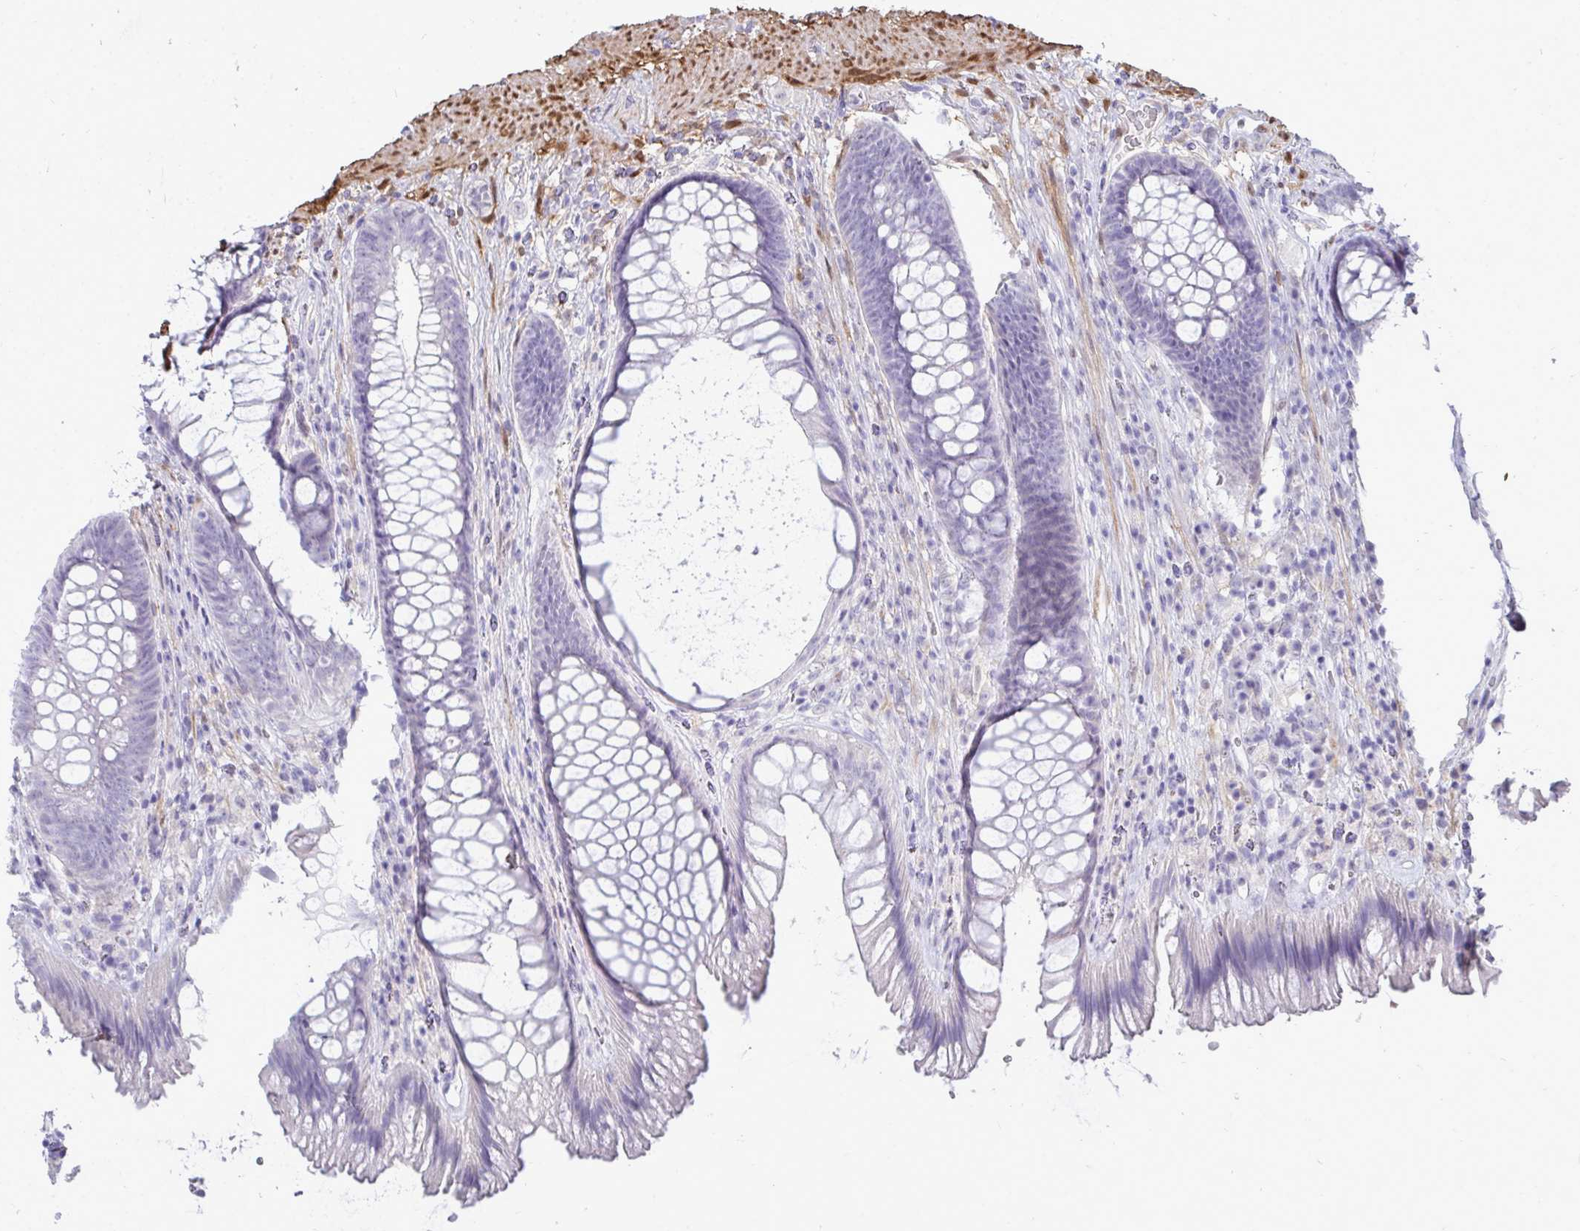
{"staining": {"intensity": "negative", "quantity": "none", "location": "none"}, "tissue": "rectum", "cell_type": "Glandular cells", "image_type": "normal", "snomed": [{"axis": "morphology", "description": "Normal tissue, NOS"}, {"axis": "topography", "description": "Rectum"}], "caption": "Immunohistochemistry of unremarkable rectum reveals no positivity in glandular cells.", "gene": "HSPB6", "patient": {"sex": "male", "age": 53}}